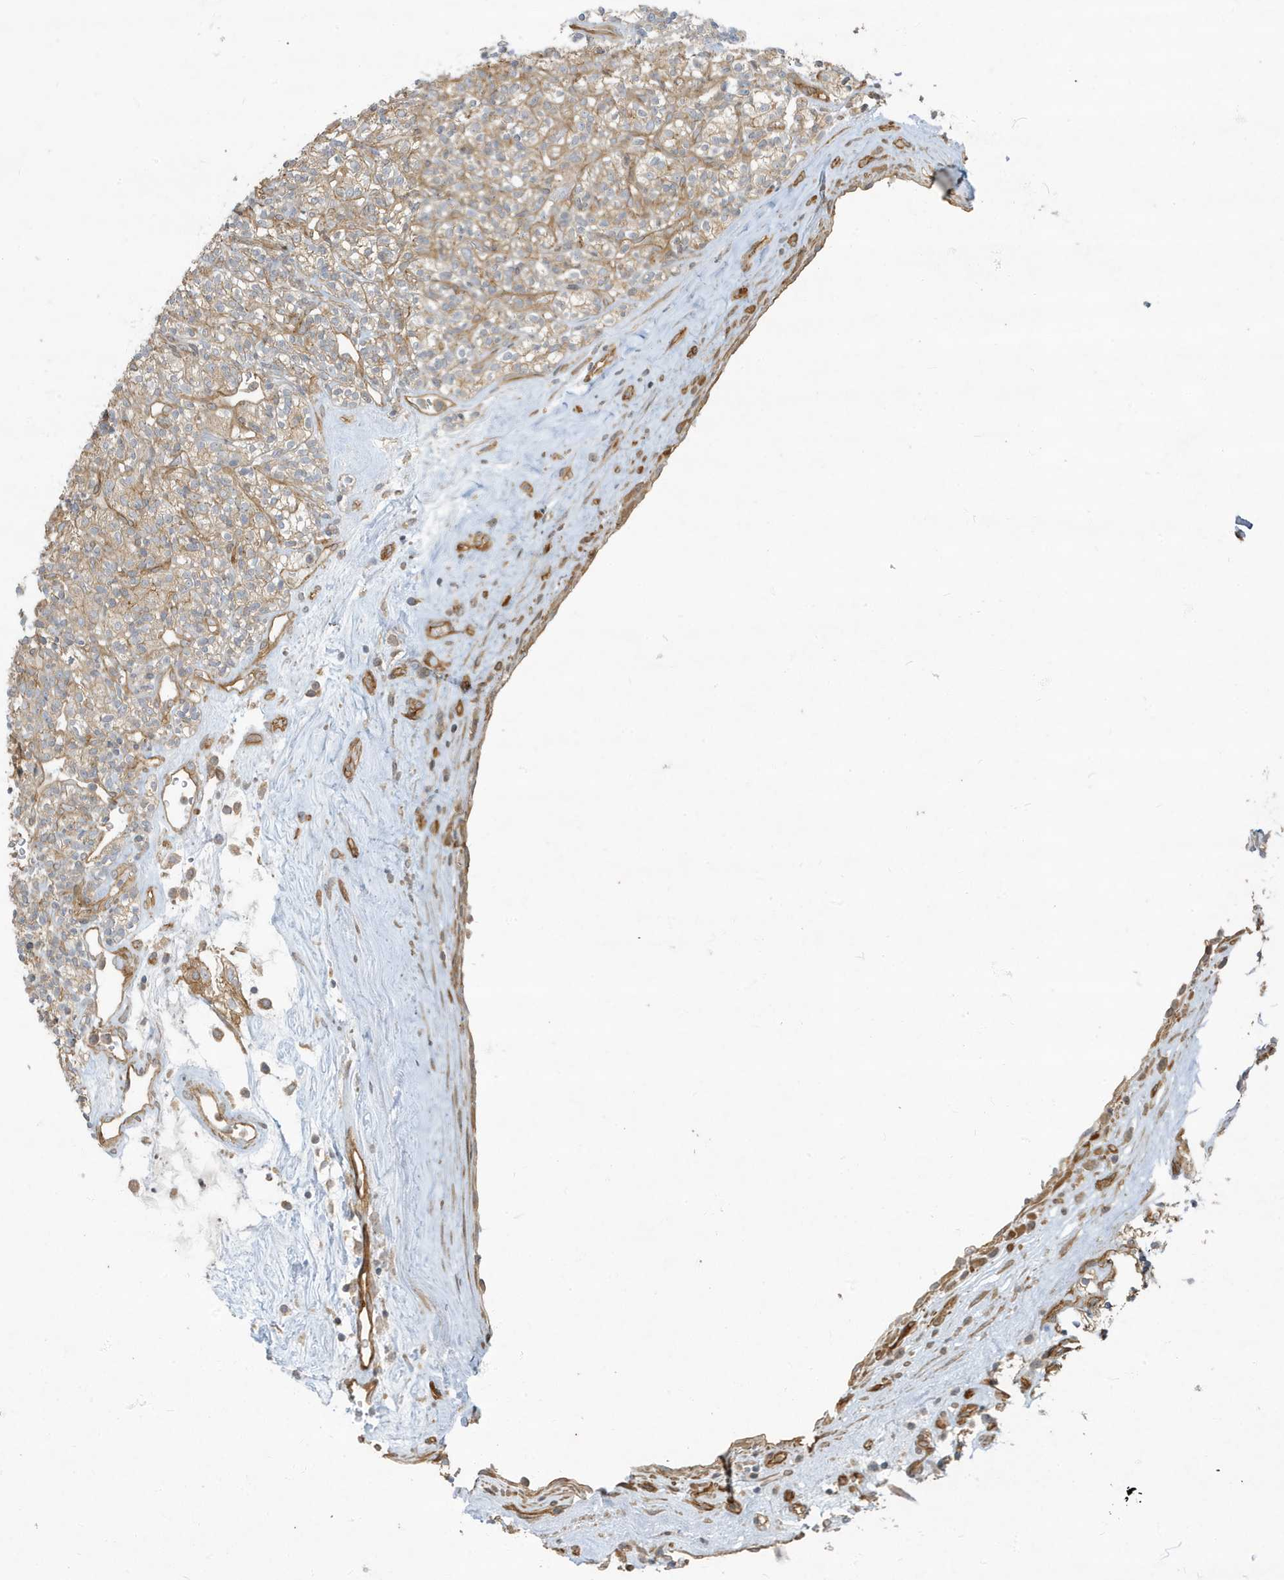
{"staining": {"intensity": "moderate", "quantity": ">75%", "location": "cytoplasmic/membranous"}, "tissue": "renal cancer", "cell_type": "Tumor cells", "image_type": "cancer", "snomed": [{"axis": "morphology", "description": "Adenocarcinoma, NOS"}, {"axis": "topography", "description": "Kidney"}], "caption": "Immunohistochemistry (IHC) of human adenocarcinoma (renal) demonstrates medium levels of moderate cytoplasmic/membranous expression in approximately >75% of tumor cells.", "gene": "ATP23", "patient": {"sex": "male", "age": 77}}